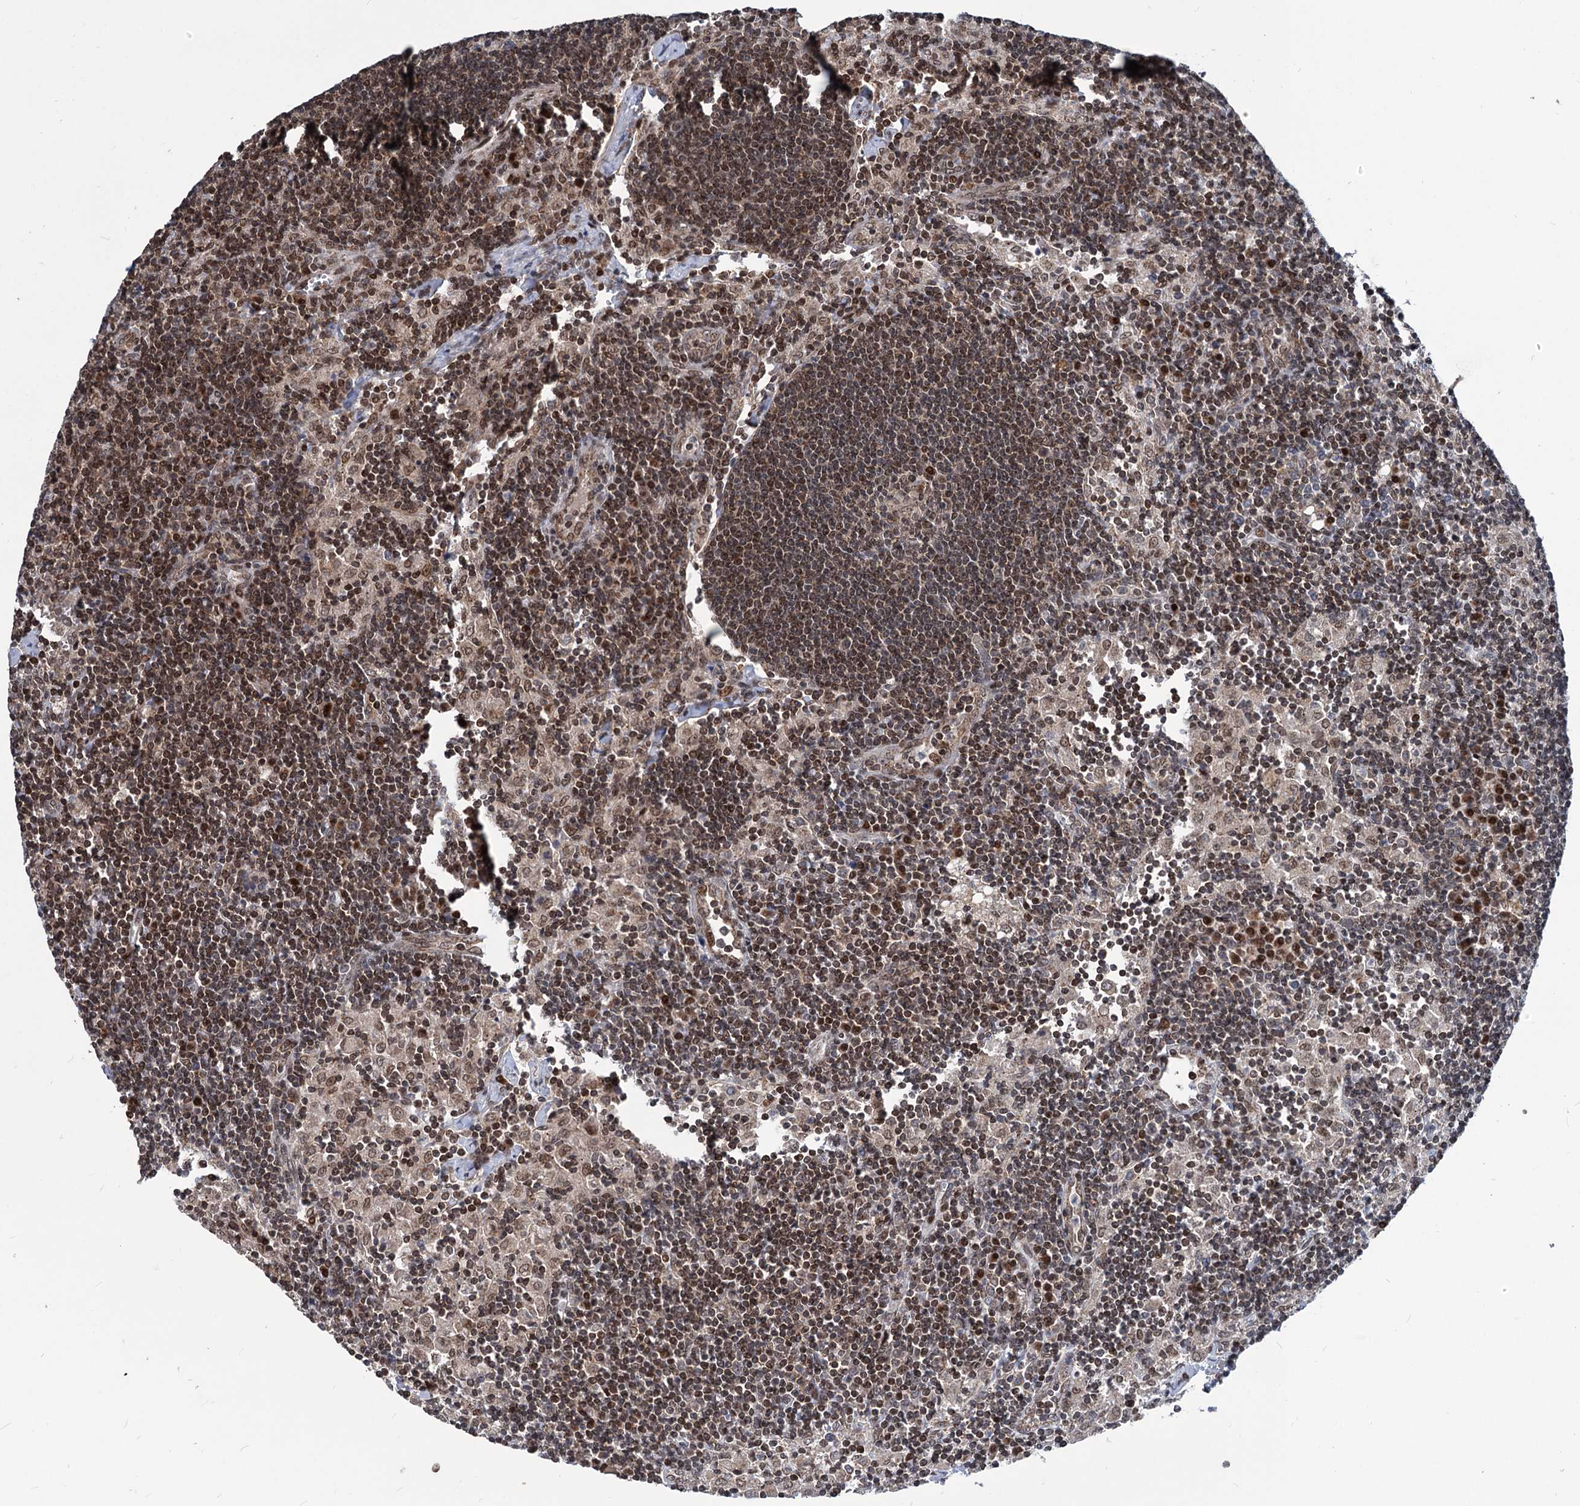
{"staining": {"intensity": "moderate", "quantity": "<25%", "location": "cytoplasmic/membranous,nuclear"}, "tissue": "lymph node", "cell_type": "Germinal center cells", "image_type": "normal", "snomed": [{"axis": "morphology", "description": "Normal tissue, NOS"}, {"axis": "topography", "description": "Lymph node"}], "caption": "Immunohistochemical staining of benign lymph node exhibits low levels of moderate cytoplasmic/membranous,nuclear staining in approximately <25% of germinal center cells. (Stains: DAB (3,3'-diaminobenzidine) in brown, nuclei in blue, Microscopy: brightfield microscopy at high magnification).", "gene": "PHC3", "patient": {"sex": "male", "age": 24}}